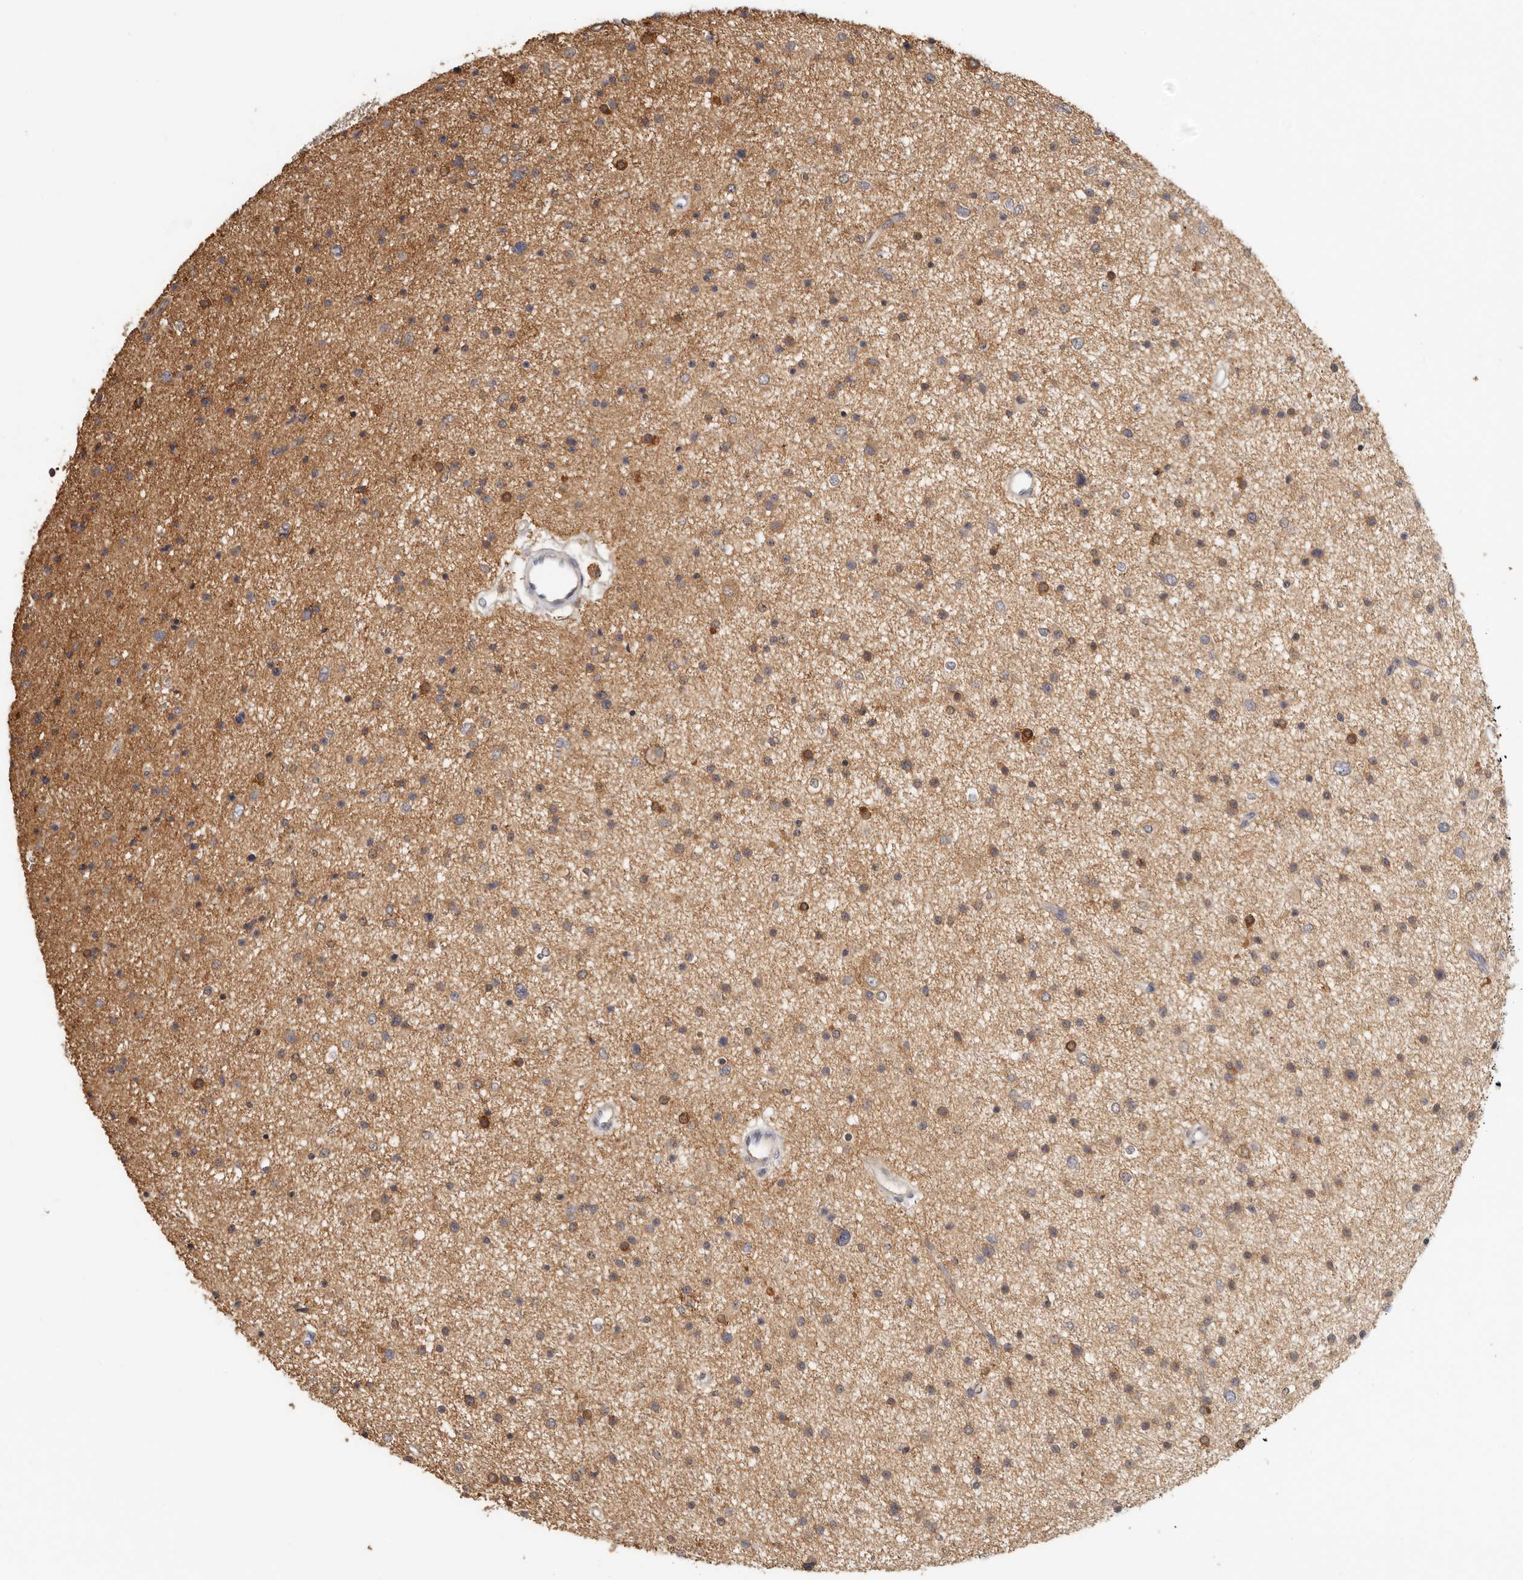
{"staining": {"intensity": "moderate", "quantity": ">75%", "location": "cytoplasmic/membranous"}, "tissue": "glioma", "cell_type": "Tumor cells", "image_type": "cancer", "snomed": [{"axis": "morphology", "description": "Glioma, malignant, Low grade"}, {"axis": "topography", "description": "Brain"}], "caption": "This is a micrograph of immunohistochemistry staining of malignant low-grade glioma, which shows moderate expression in the cytoplasmic/membranous of tumor cells.", "gene": "CSK", "patient": {"sex": "female", "age": 37}}